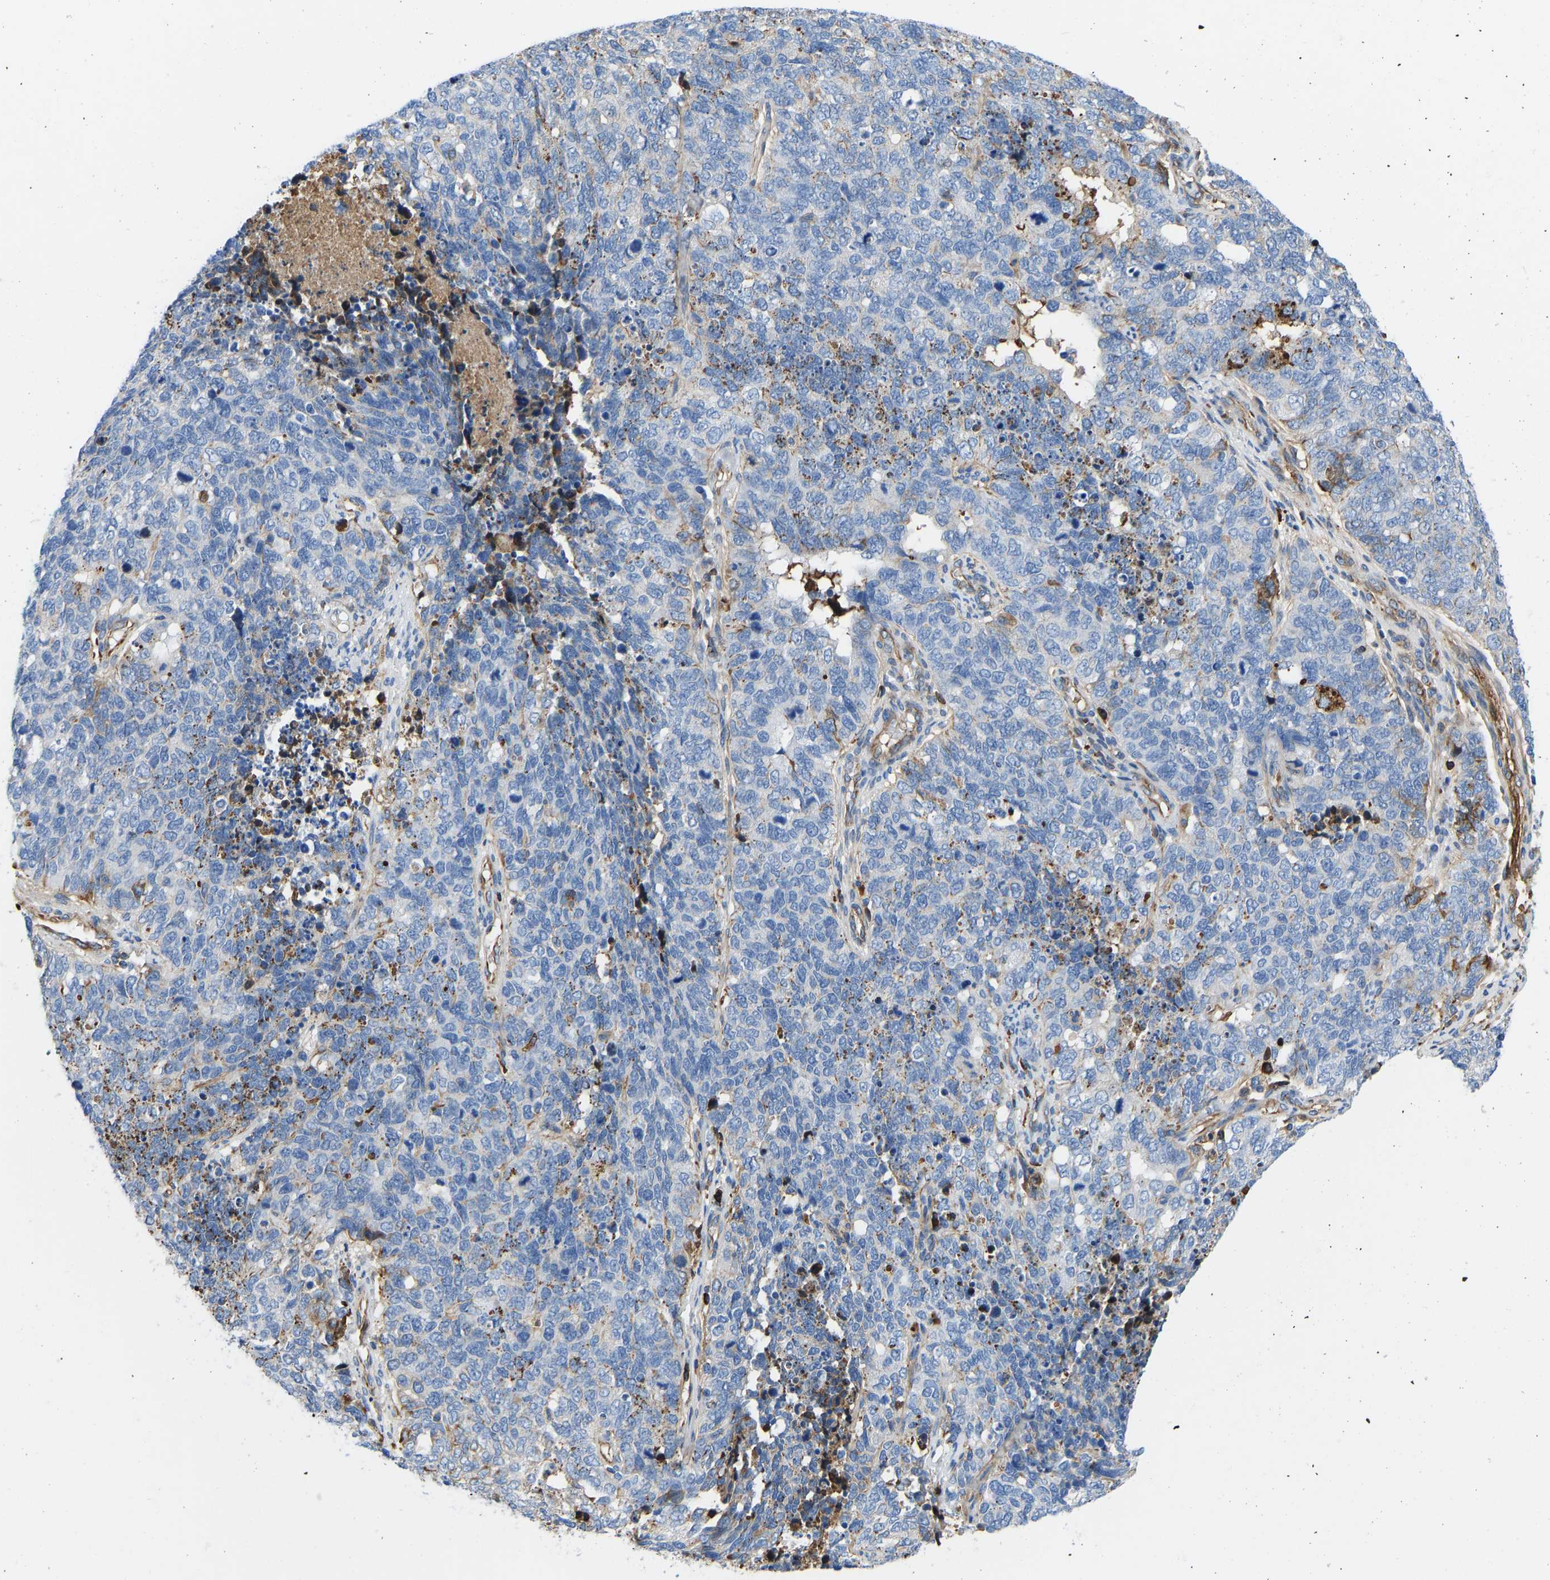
{"staining": {"intensity": "negative", "quantity": "none", "location": "none"}, "tissue": "cervical cancer", "cell_type": "Tumor cells", "image_type": "cancer", "snomed": [{"axis": "morphology", "description": "Squamous cell carcinoma, NOS"}, {"axis": "topography", "description": "Cervix"}], "caption": "Squamous cell carcinoma (cervical) was stained to show a protein in brown. There is no significant expression in tumor cells.", "gene": "HSPG2", "patient": {"sex": "female", "age": 63}}